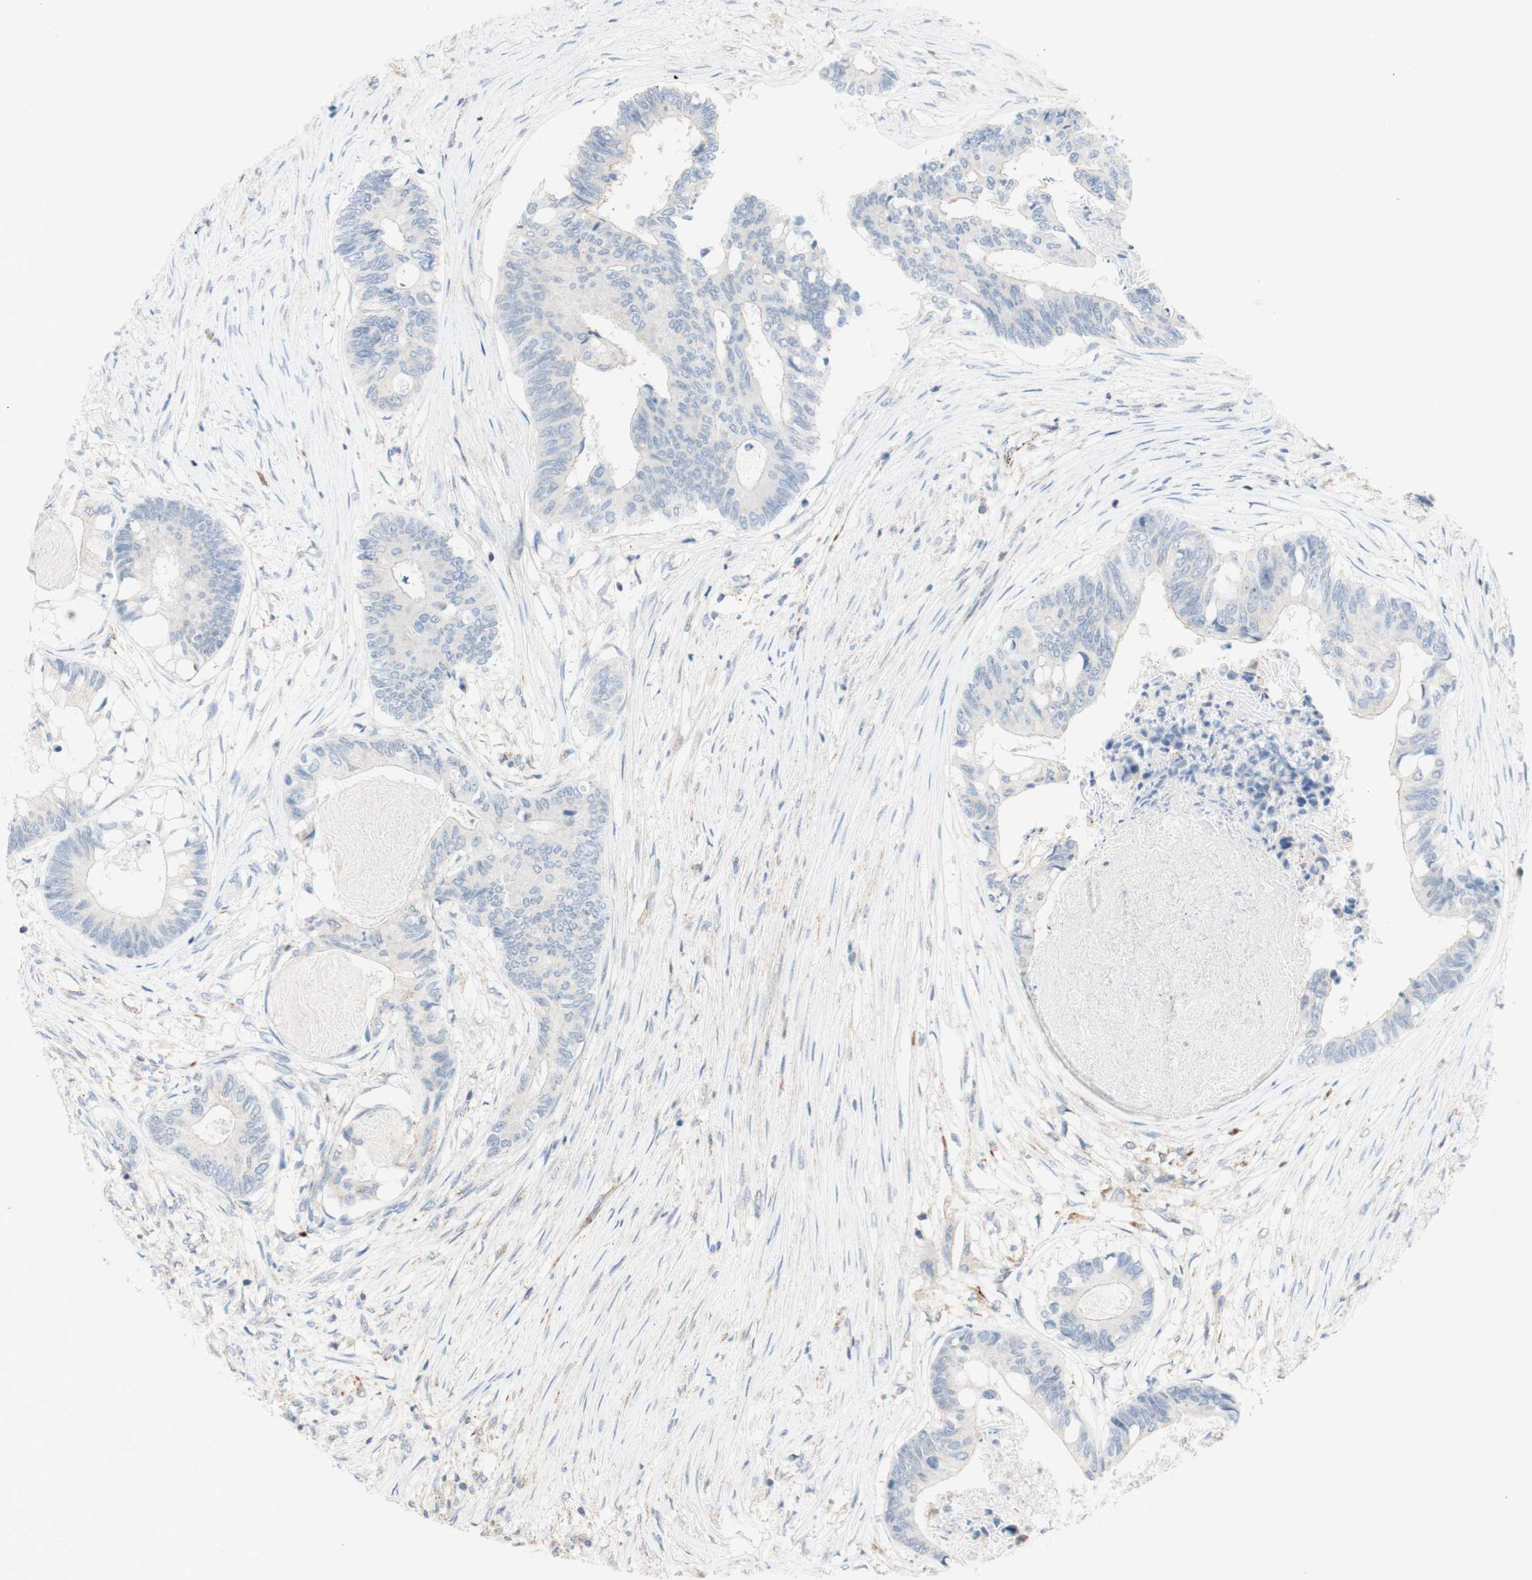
{"staining": {"intensity": "negative", "quantity": "none", "location": "none"}, "tissue": "colorectal cancer", "cell_type": "Tumor cells", "image_type": "cancer", "snomed": [{"axis": "morphology", "description": "Adenocarcinoma, NOS"}, {"axis": "topography", "description": "Rectum"}], "caption": "Immunohistochemical staining of colorectal adenocarcinoma displays no significant expression in tumor cells. (Brightfield microscopy of DAB immunohistochemistry at high magnification).", "gene": "POU2AF1", "patient": {"sex": "male", "age": 63}}